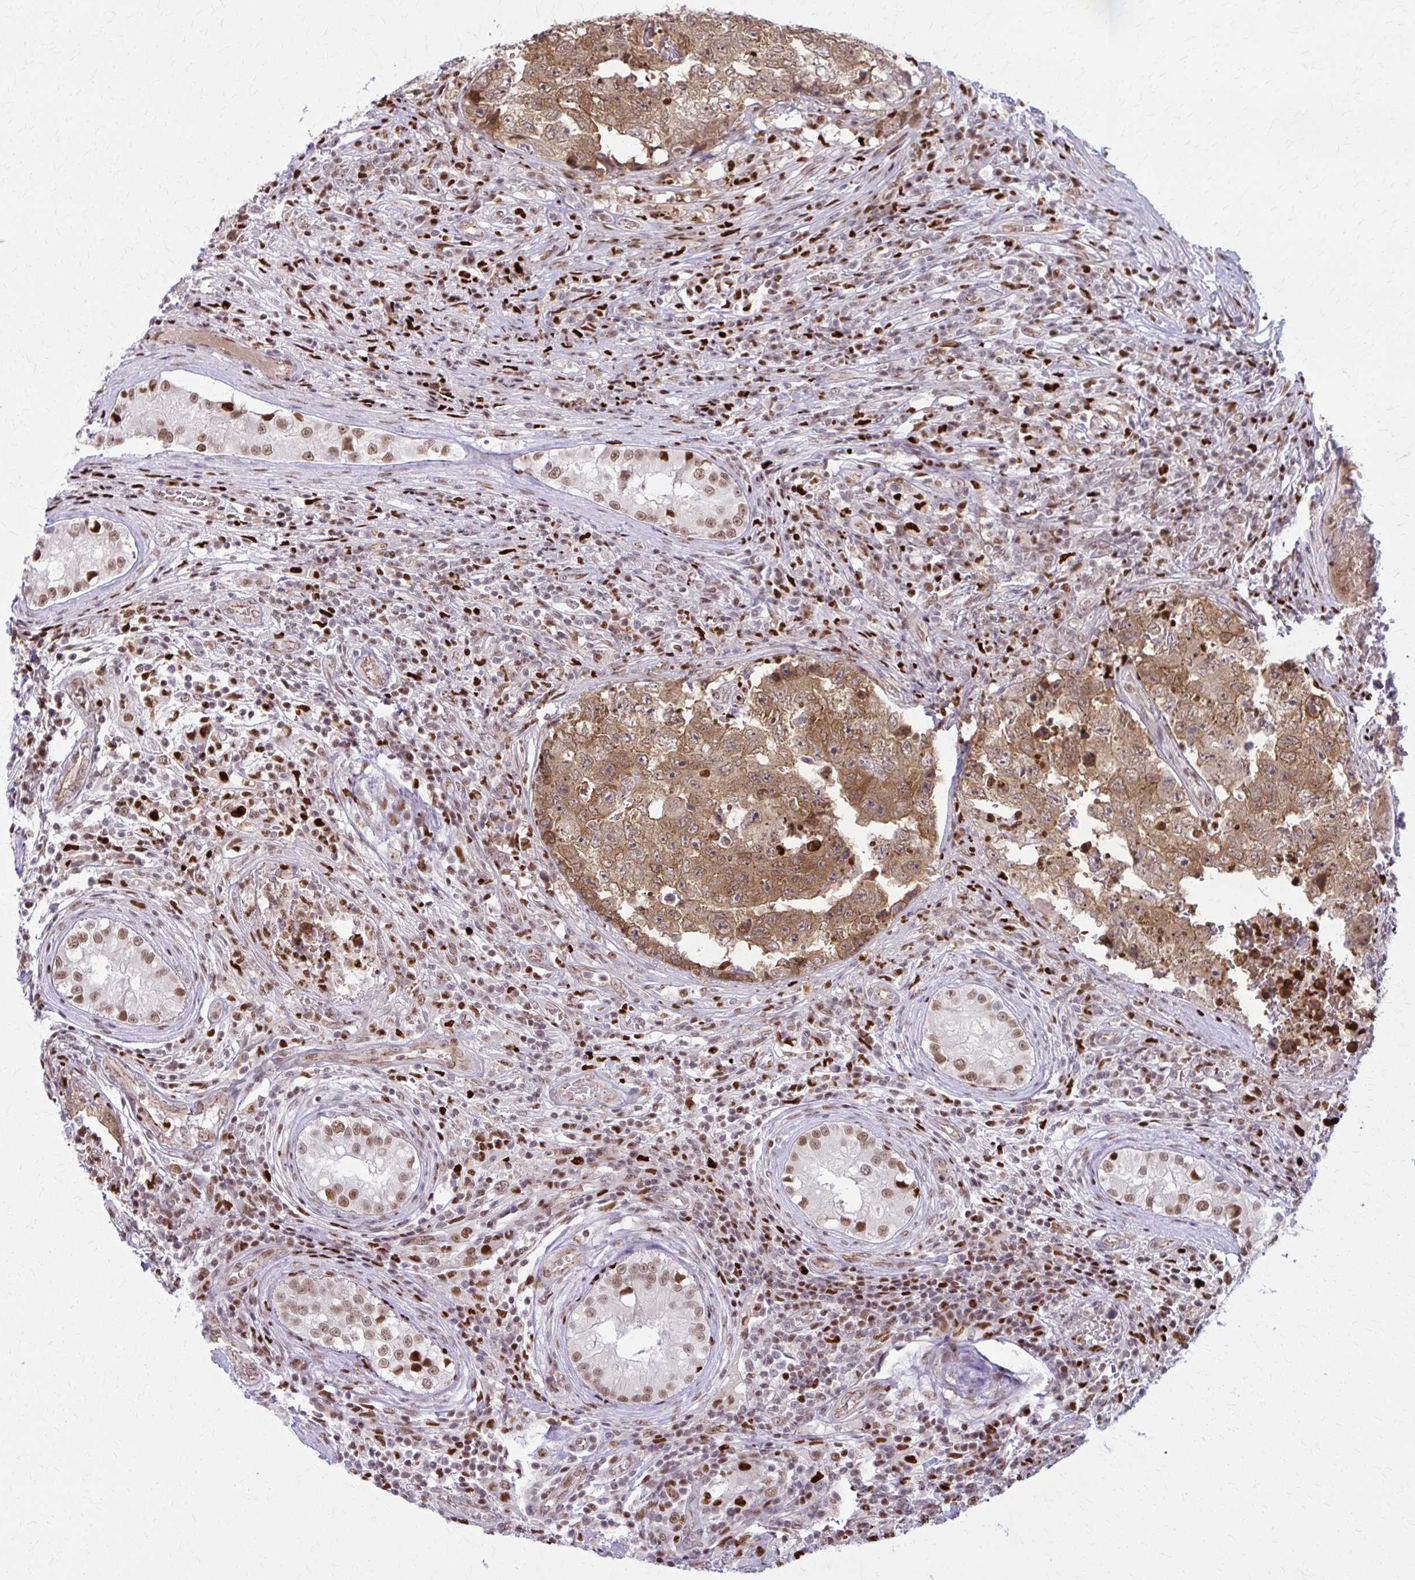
{"staining": {"intensity": "moderate", "quantity": ">75%", "location": "cytoplasmic/membranous,nuclear"}, "tissue": "testis cancer", "cell_type": "Tumor cells", "image_type": "cancer", "snomed": [{"axis": "morphology", "description": "Carcinoma, Embryonal, NOS"}, {"axis": "topography", "description": "Testis"}], "caption": "Immunohistochemistry (IHC) (DAB) staining of testis cancer (embryonal carcinoma) demonstrates moderate cytoplasmic/membranous and nuclear protein staining in about >75% of tumor cells. (DAB = brown stain, brightfield microscopy at high magnification).", "gene": "ZNF559", "patient": {"sex": "male", "age": 25}}